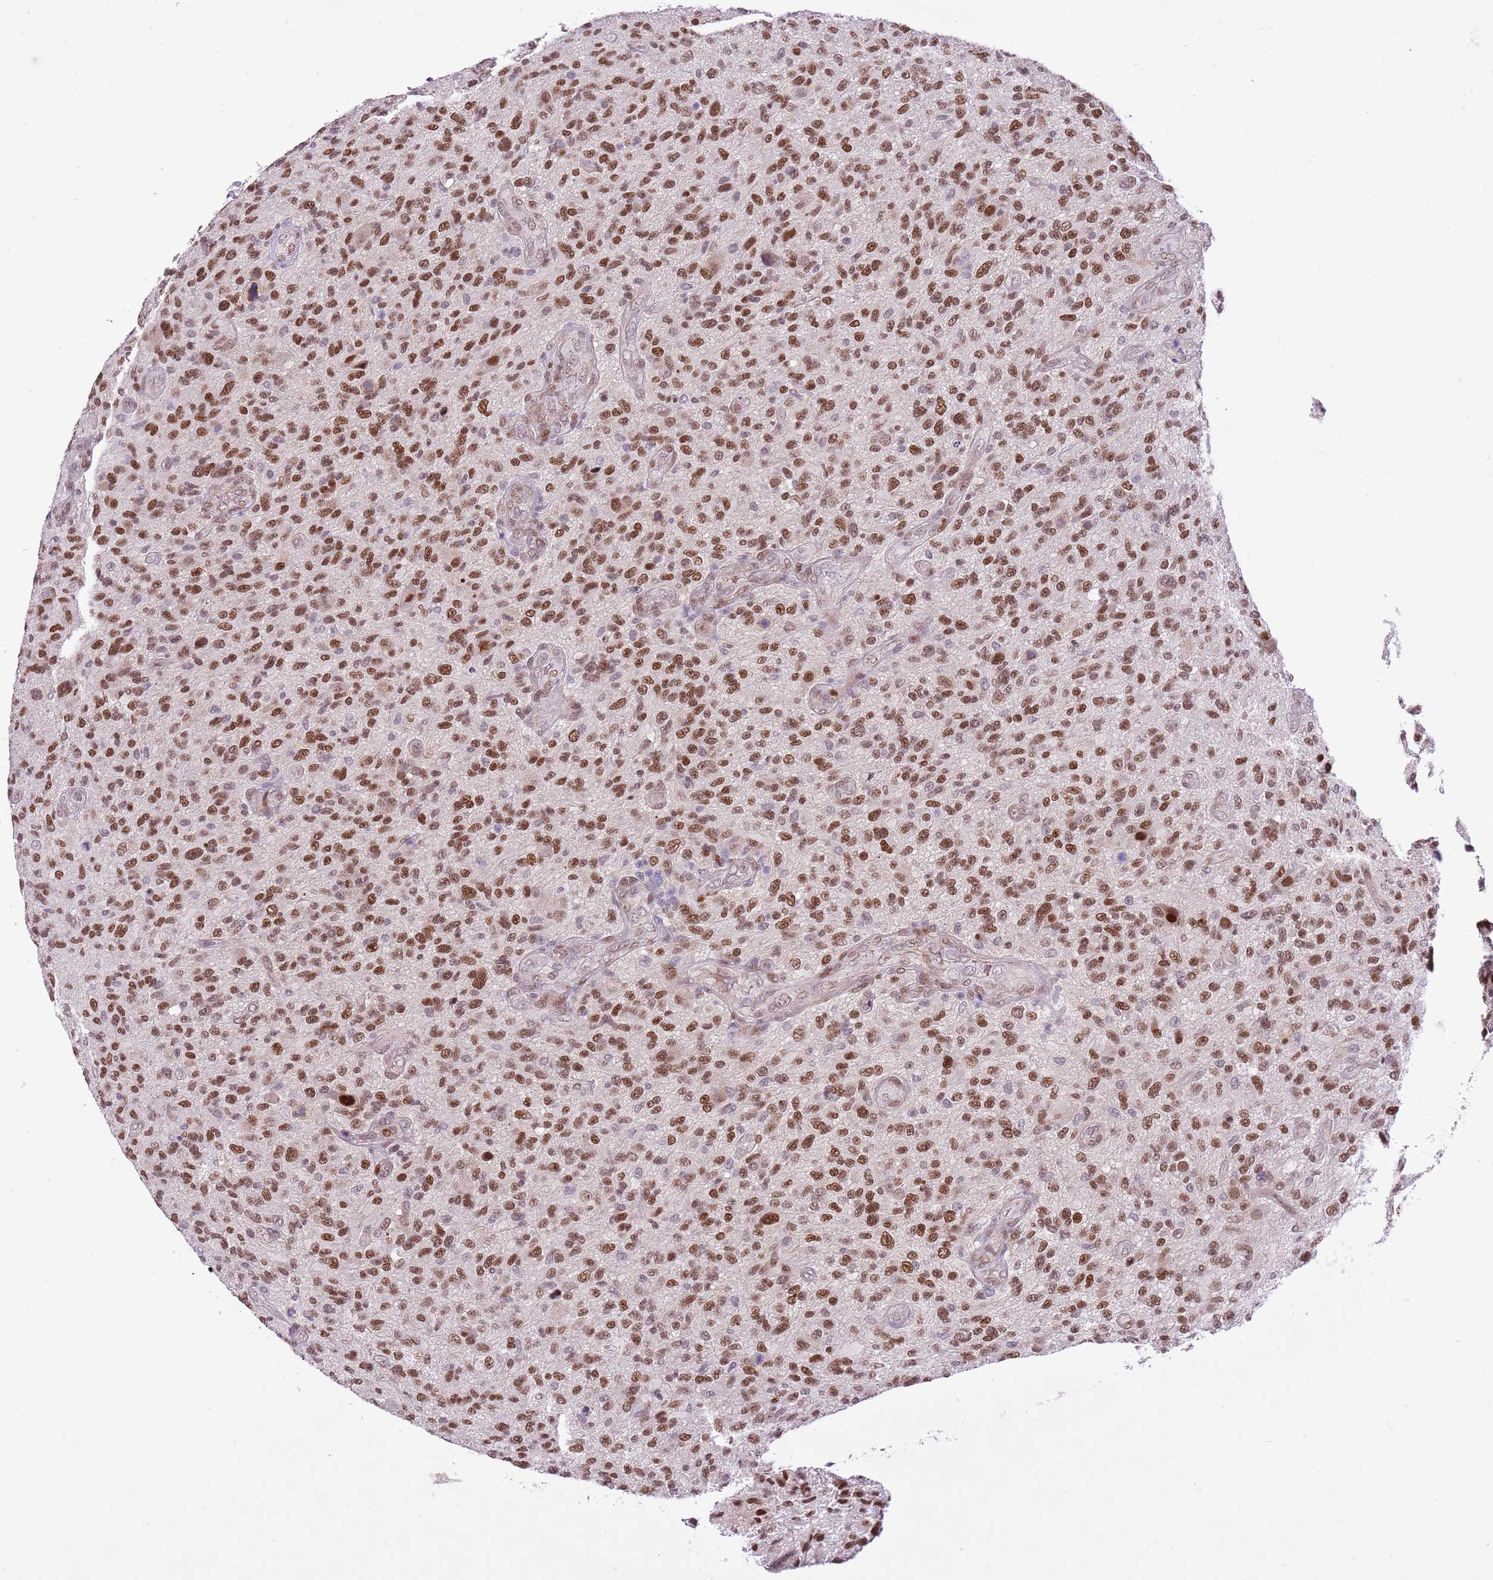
{"staining": {"intensity": "strong", "quantity": ">75%", "location": "nuclear"}, "tissue": "glioma", "cell_type": "Tumor cells", "image_type": "cancer", "snomed": [{"axis": "morphology", "description": "Glioma, malignant, High grade"}, {"axis": "topography", "description": "Brain"}], "caption": "Strong nuclear positivity is appreciated in about >75% of tumor cells in malignant glioma (high-grade). Using DAB (brown) and hematoxylin (blue) stains, captured at high magnification using brightfield microscopy.", "gene": "NACC2", "patient": {"sex": "male", "age": 47}}